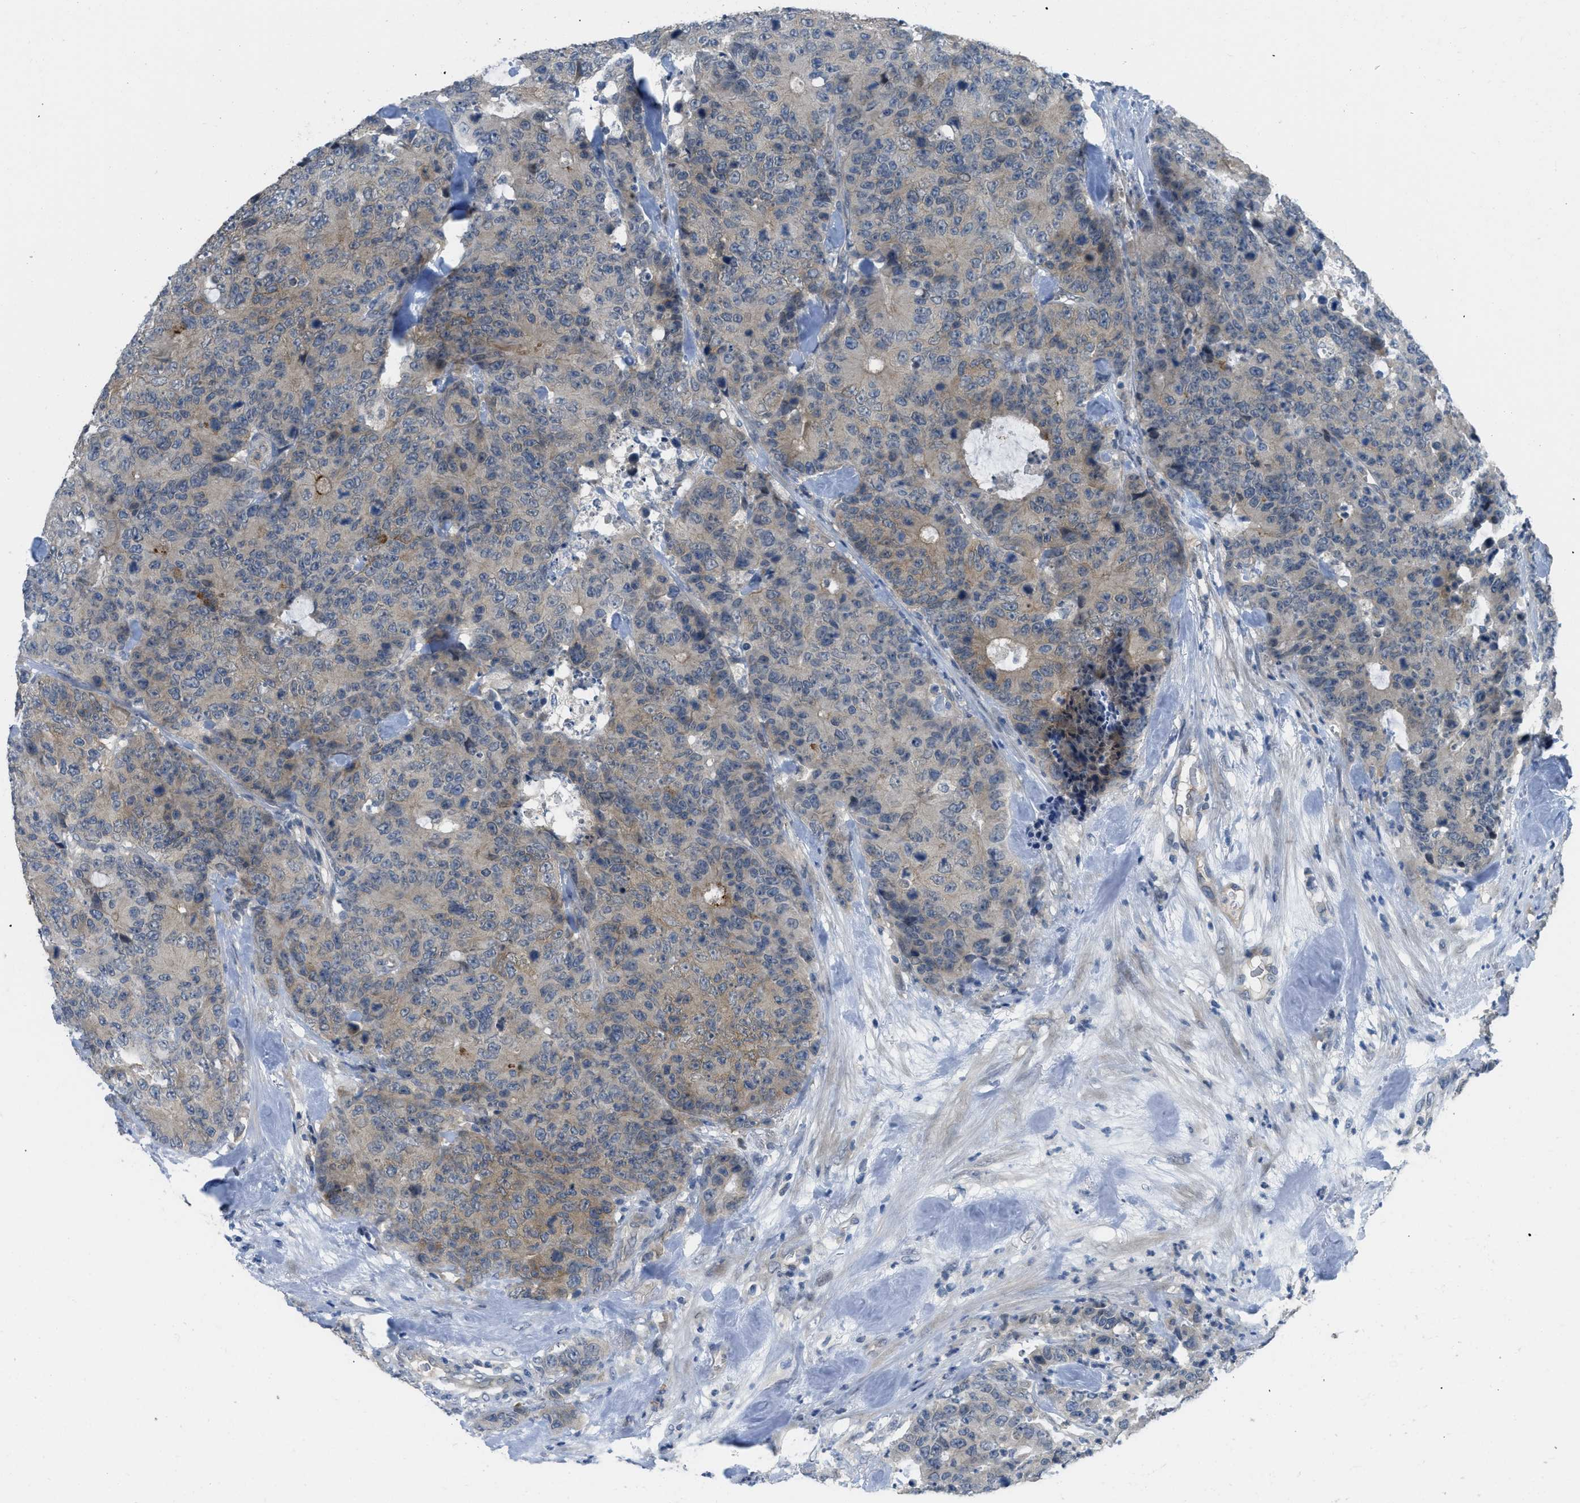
{"staining": {"intensity": "weak", "quantity": "<25%", "location": "cytoplasmic/membranous"}, "tissue": "colorectal cancer", "cell_type": "Tumor cells", "image_type": "cancer", "snomed": [{"axis": "morphology", "description": "Adenocarcinoma, NOS"}, {"axis": "topography", "description": "Colon"}], "caption": "DAB immunohistochemical staining of human colorectal adenocarcinoma exhibits no significant expression in tumor cells.", "gene": "TNFAIP1", "patient": {"sex": "female", "age": 86}}